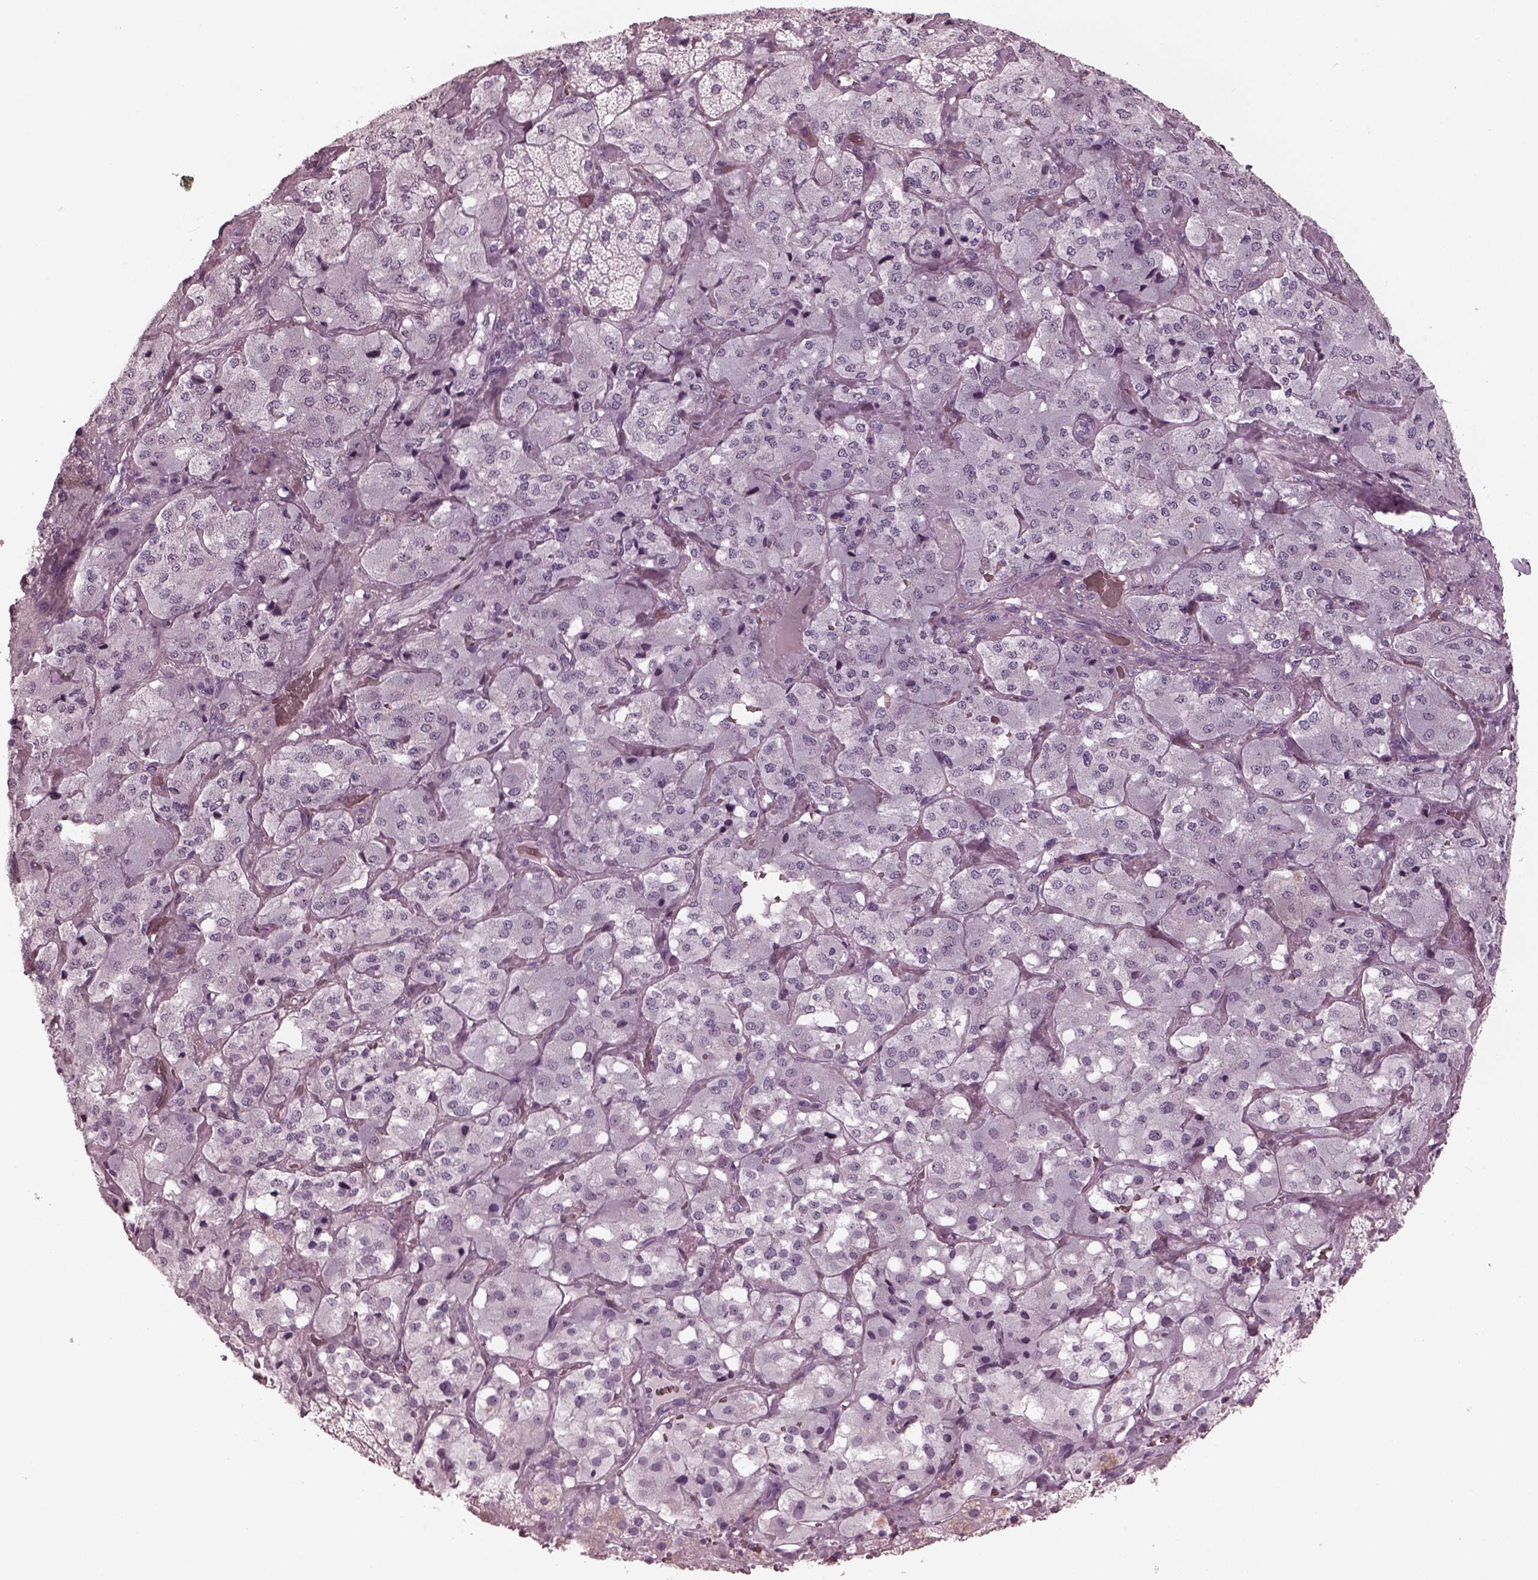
{"staining": {"intensity": "negative", "quantity": "none", "location": "none"}, "tissue": "adrenal gland", "cell_type": "Glandular cells", "image_type": "normal", "snomed": [{"axis": "morphology", "description": "Normal tissue, NOS"}, {"axis": "topography", "description": "Adrenal gland"}], "caption": "DAB immunohistochemical staining of benign human adrenal gland demonstrates no significant positivity in glandular cells.", "gene": "FABP9", "patient": {"sex": "male", "age": 57}}